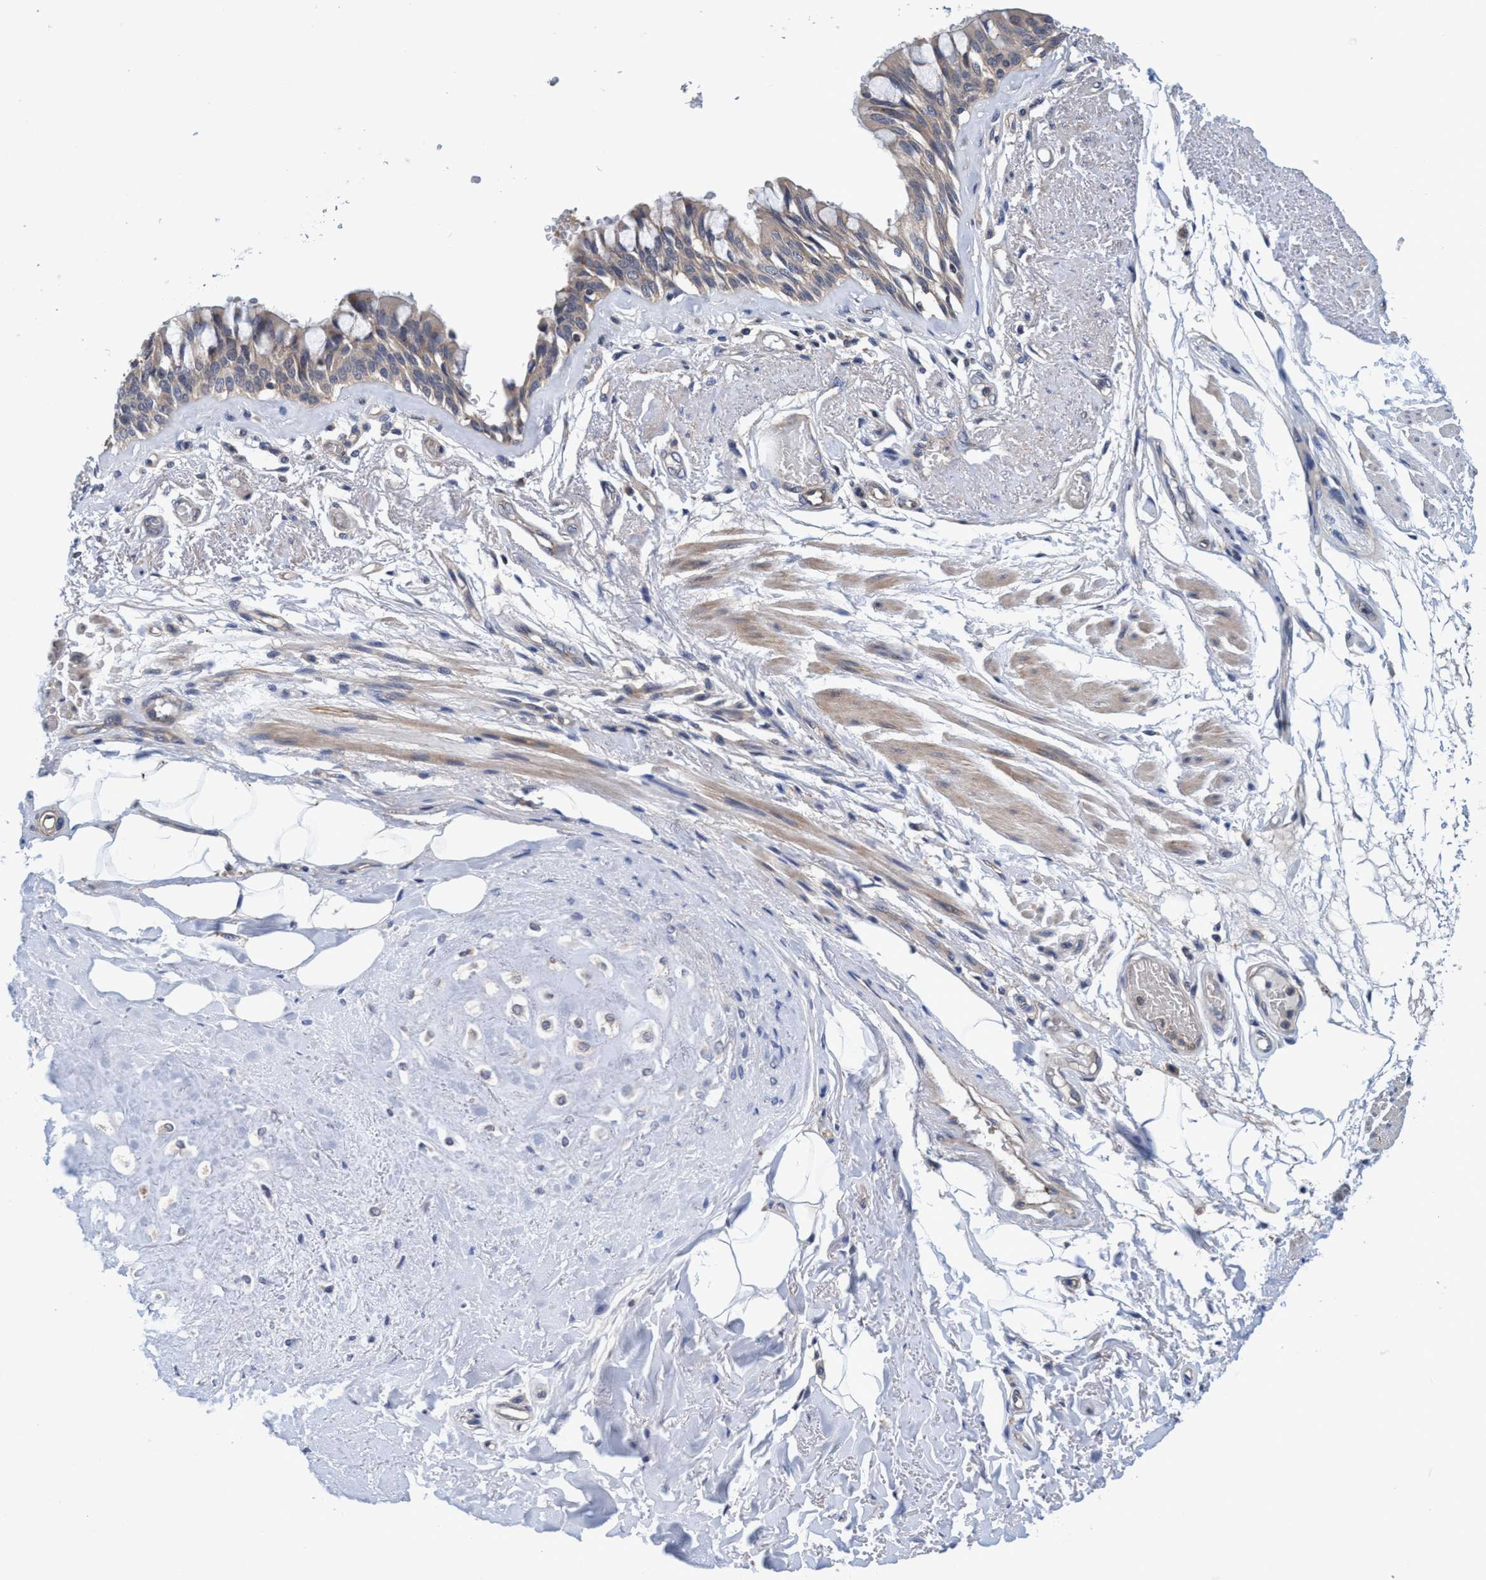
{"staining": {"intensity": "moderate", "quantity": ">75%", "location": "cytoplasmic/membranous"}, "tissue": "bronchus", "cell_type": "Respiratory epithelial cells", "image_type": "normal", "snomed": [{"axis": "morphology", "description": "Normal tissue, NOS"}, {"axis": "topography", "description": "Bronchus"}], "caption": "Immunohistochemistry micrograph of unremarkable bronchus: bronchus stained using immunohistochemistry (IHC) reveals medium levels of moderate protein expression localized specifically in the cytoplasmic/membranous of respiratory epithelial cells, appearing as a cytoplasmic/membranous brown color.", "gene": "CALCOCO2", "patient": {"sex": "male", "age": 66}}